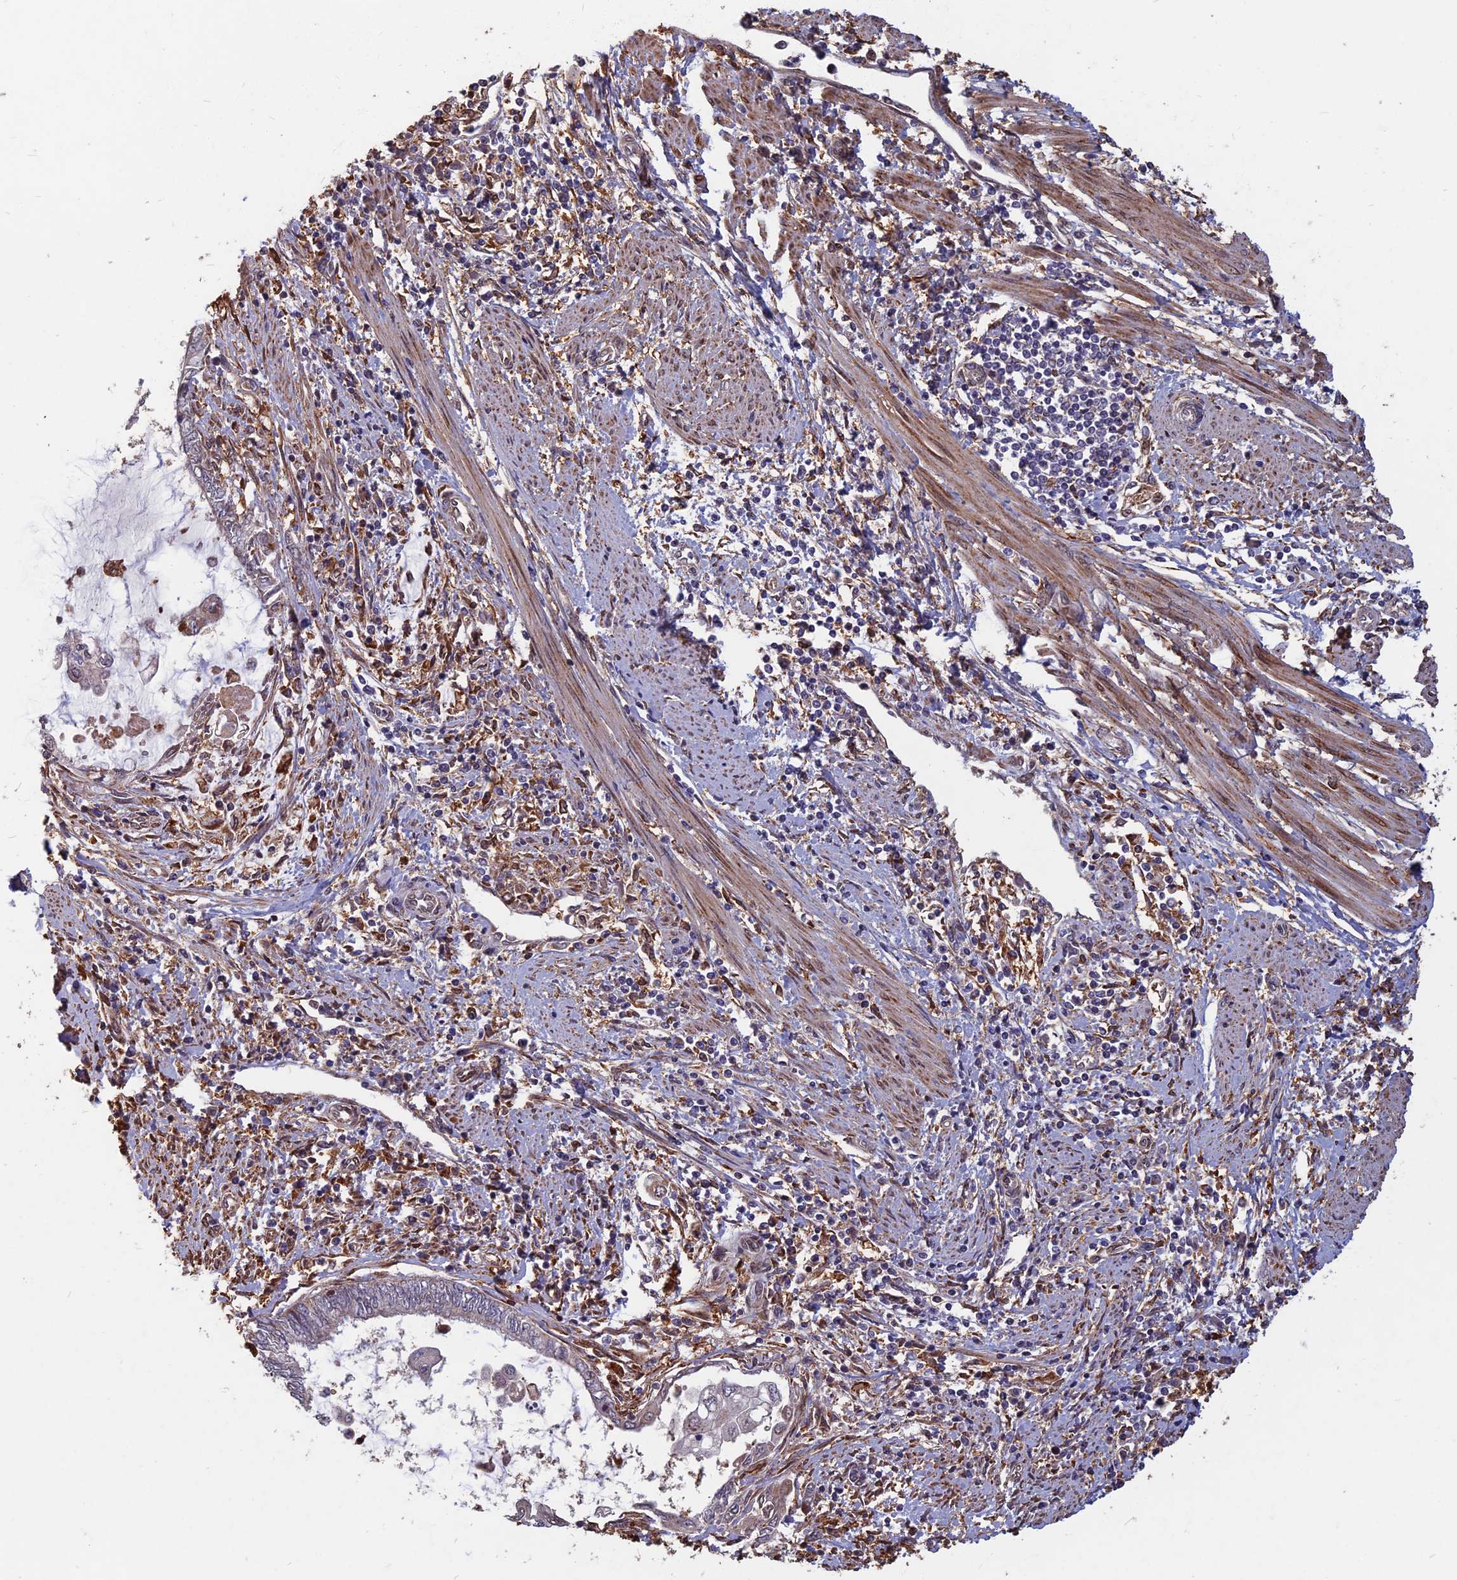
{"staining": {"intensity": "weak", "quantity": "<25%", "location": "cytoplasmic/membranous"}, "tissue": "endometrial cancer", "cell_type": "Tumor cells", "image_type": "cancer", "snomed": [{"axis": "morphology", "description": "Adenocarcinoma, NOS"}, {"axis": "topography", "description": "Uterus"}, {"axis": "topography", "description": "Endometrium"}], "caption": "DAB (3,3'-diaminobenzidine) immunohistochemical staining of endometrial cancer reveals no significant positivity in tumor cells.", "gene": "SPG11", "patient": {"sex": "female", "age": 70}}